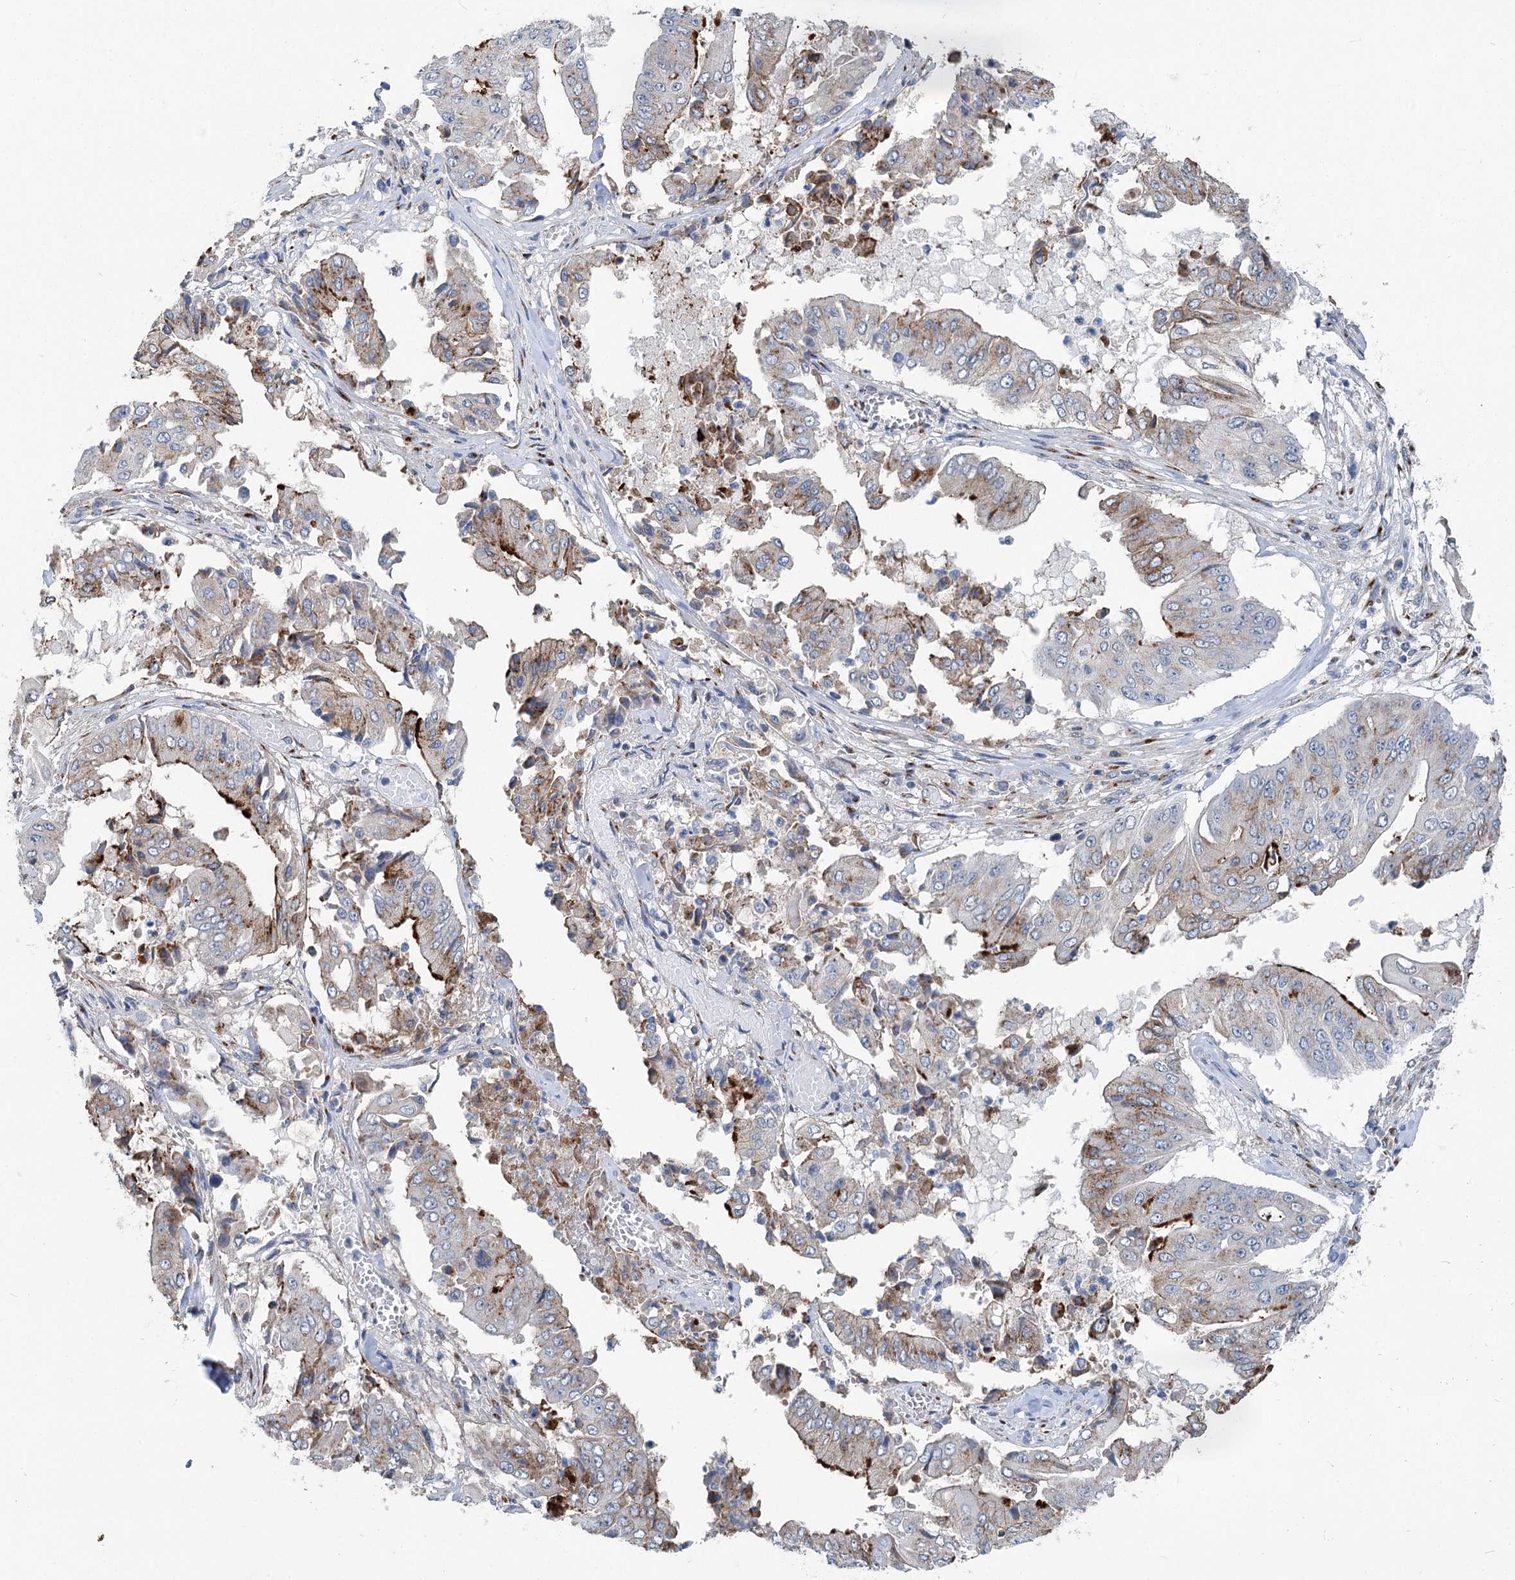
{"staining": {"intensity": "strong", "quantity": "25%-75%", "location": "cytoplasmic/membranous"}, "tissue": "pancreatic cancer", "cell_type": "Tumor cells", "image_type": "cancer", "snomed": [{"axis": "morphology", "description": "Adenocarcinoma, NOS"}, {"axis": "topography", "description": "Pancreas"}], "caption": "Pancreatic cancer stained with immunohistochemistry (IHC) reveals strong cytoplasmic/membranous staining in about 25%-75% of tumor cells.", "gene": "ITIH5", "patient": {"sex": "female", "age": 77}}